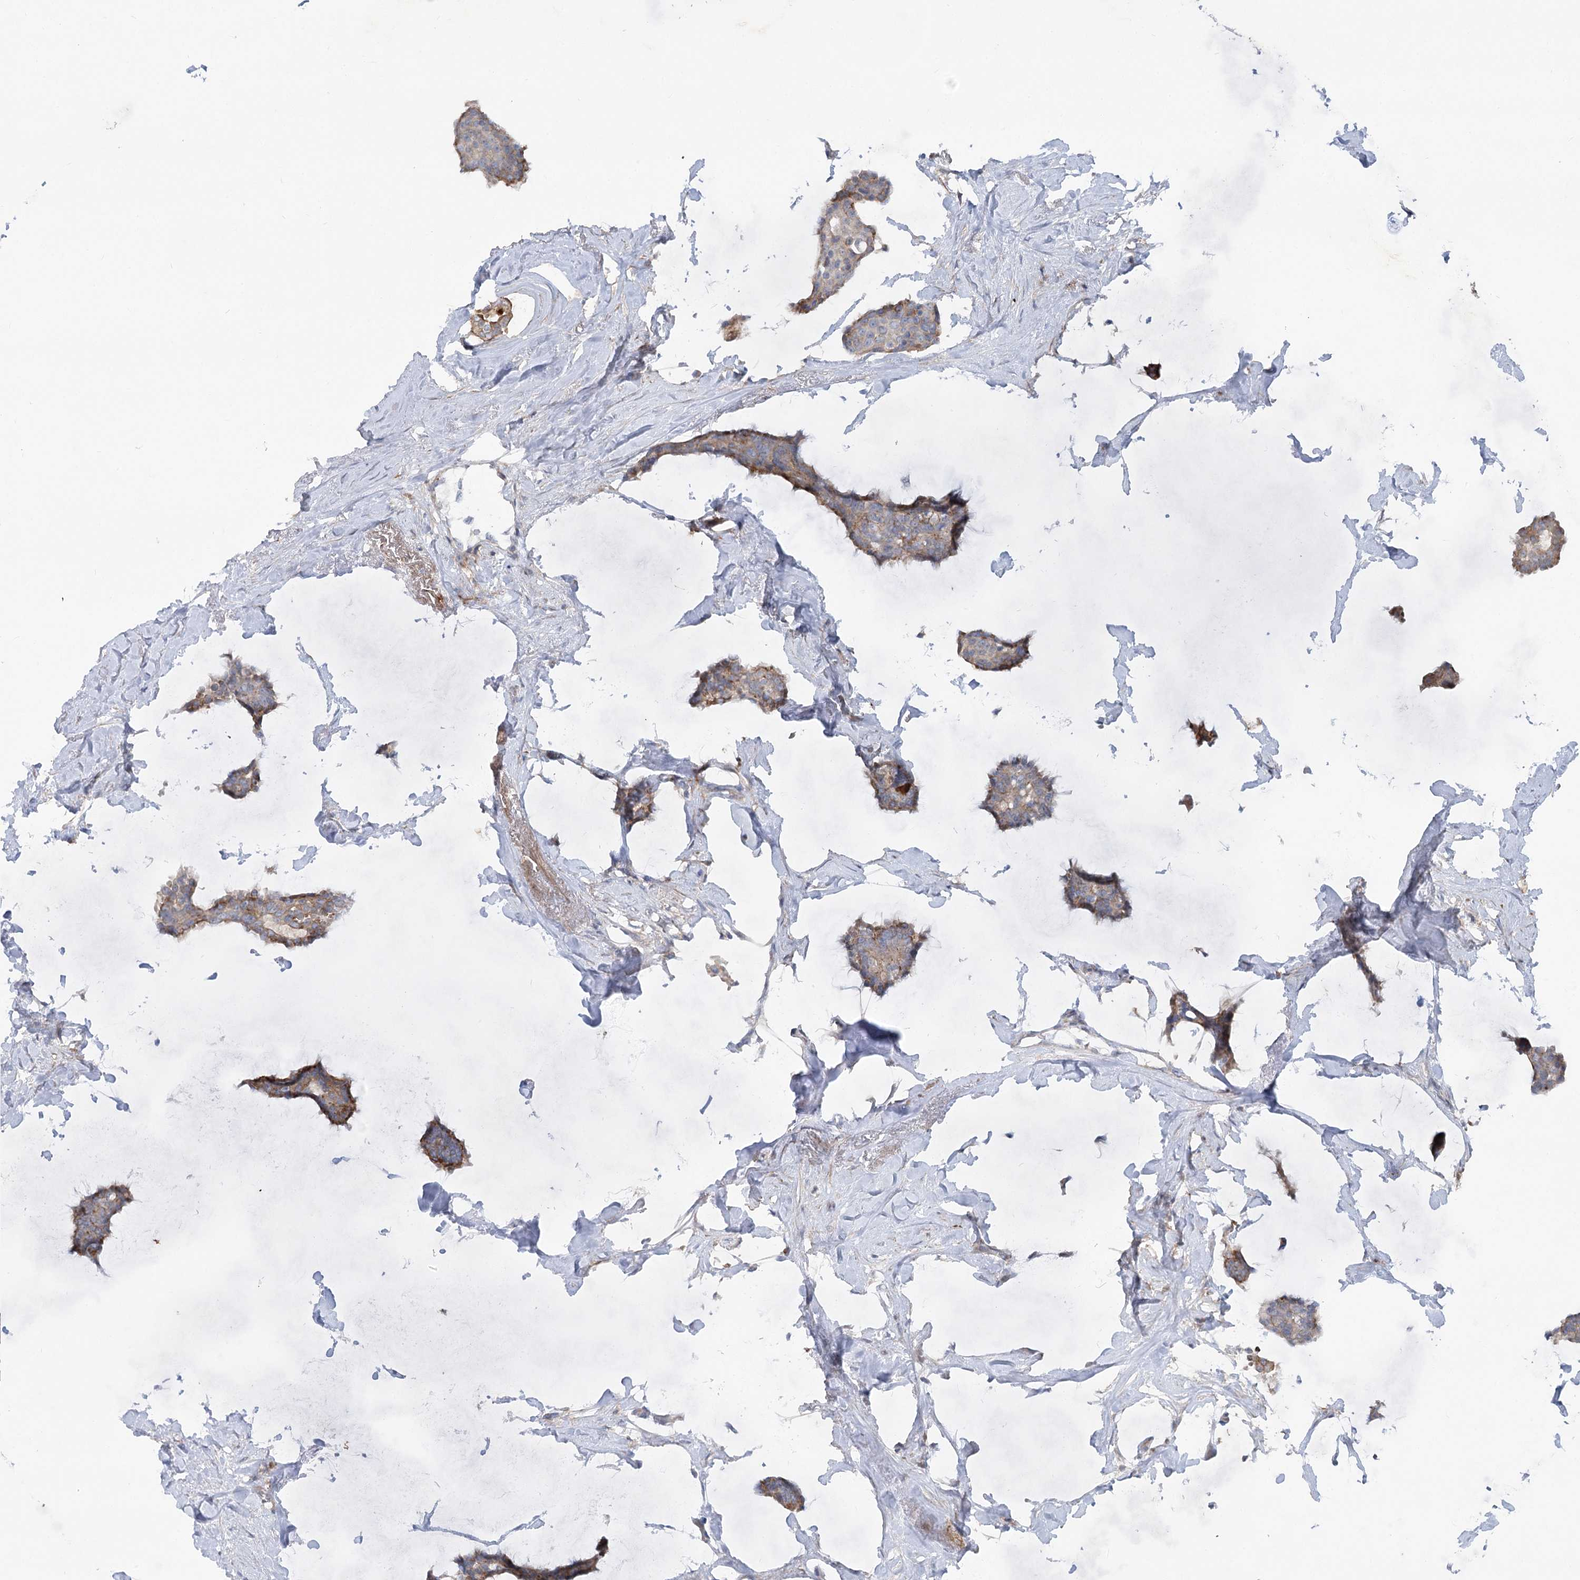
{"staining": {"intensity": "weak", "quantity": ">75%", "location": "cytoplasmic/membranous"}, "tissue": "breast cancer", "cell_type": "Tumor cells", "image_type": "cancer", "snomed": [{"axis": "morphology", "description": "Duct carcinoma"}, {"axis": "topography", "description": "Breast"}], "caption": "A high-resolution micrograph shows IHC staining of breast cancer (invasive ductal carcinoma), which displays weak cytoplasmic/membranous positivity in about >75% of tumor cells. (DAB IHC, brown staining for protein, blue staining for nuclei).", "gene": "SCN11A", "patient": {"sex": "female", "age": 93}}